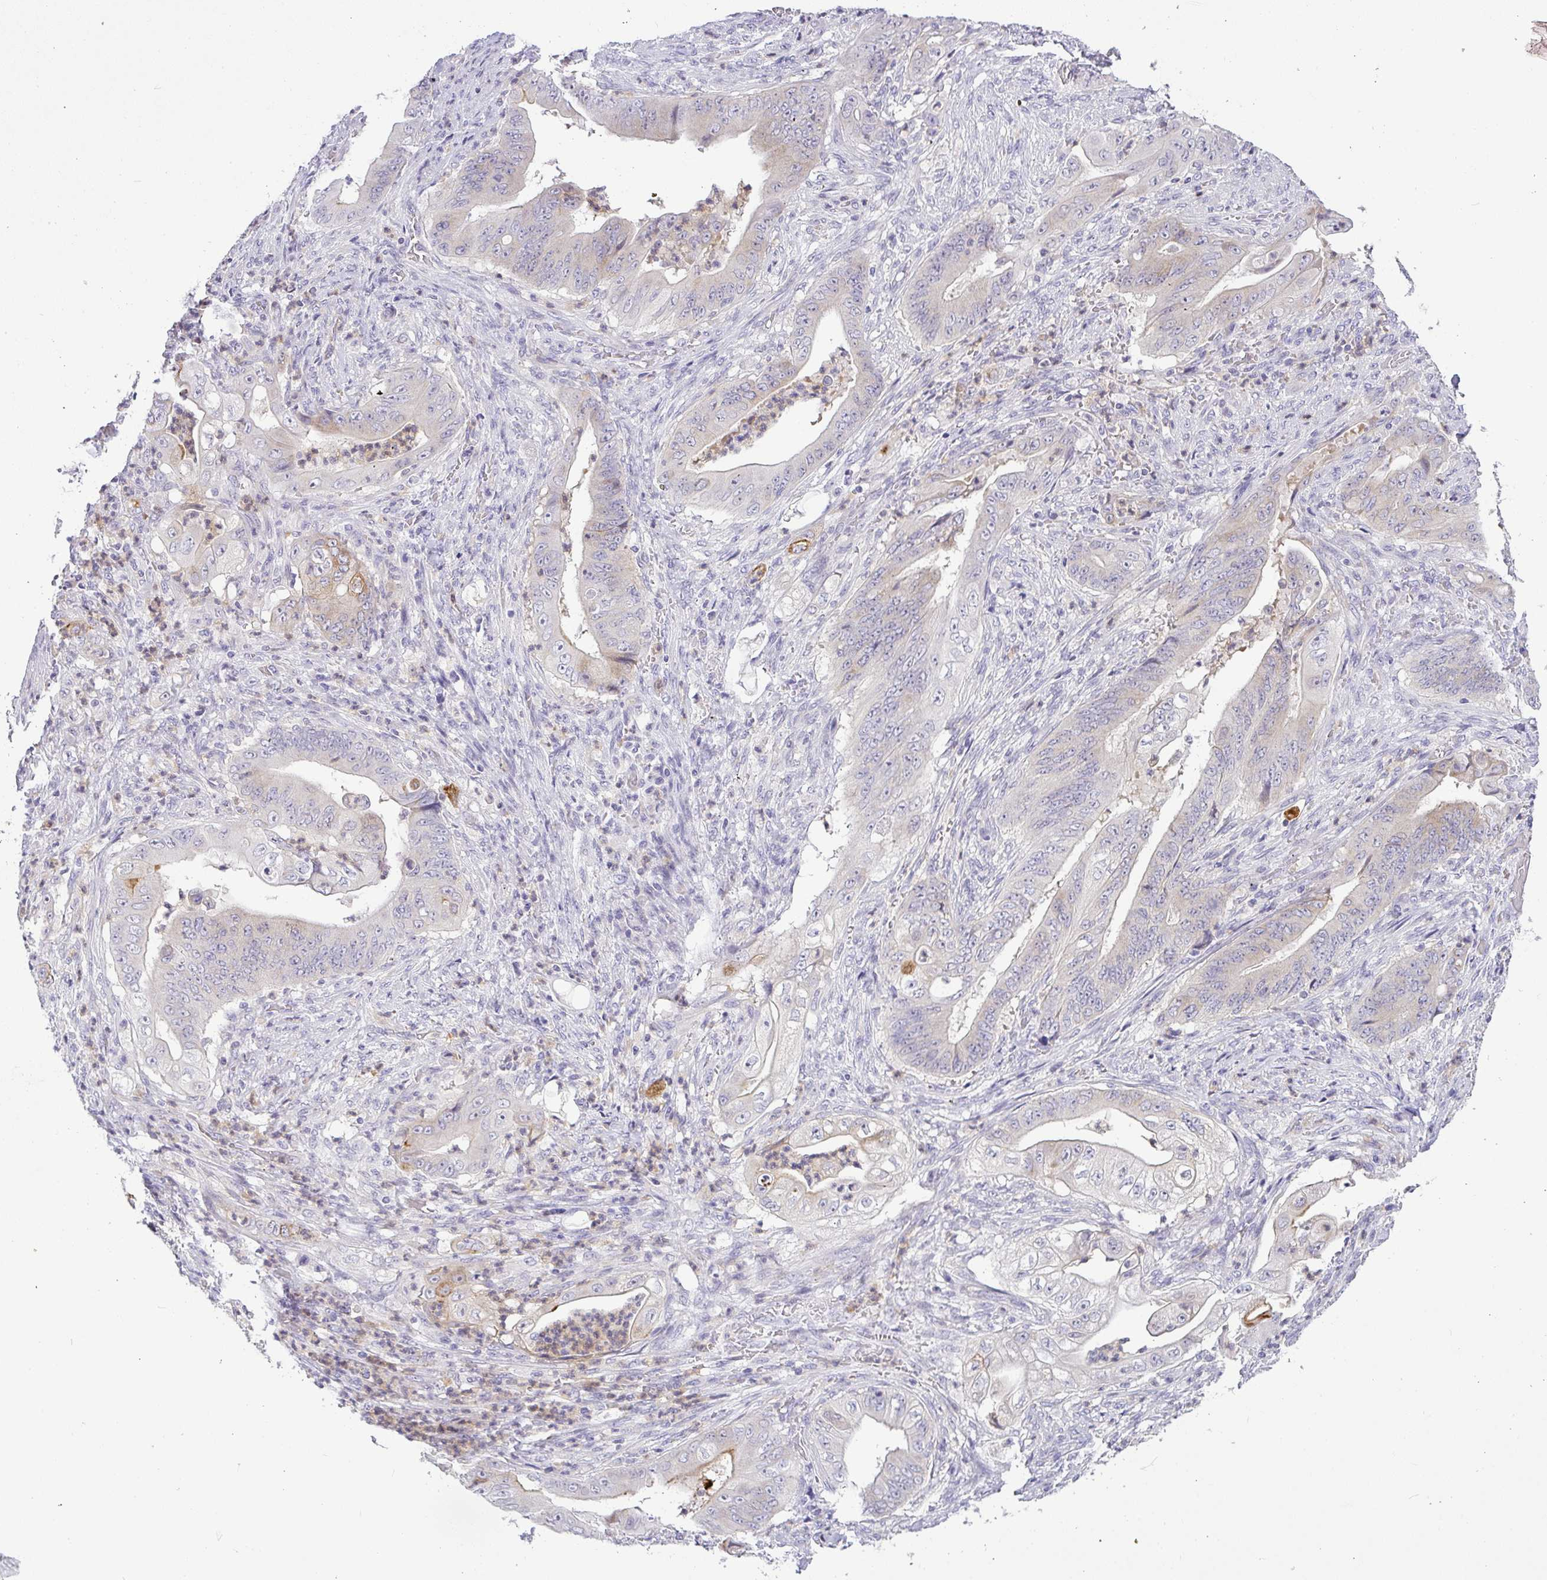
{"staining": {"intensity": "weak", "quantity": "<25%", "location": "cytoplasmic/membranous"}, "tissue": "stomach cancer", "cell_type": "Tumor cells", "image_type": "cancer", "snomed": [{"axis": "morphology", "description": "Adenocarcinoma, NOS"}, {"axis": "topography", "description": "Stomach"}], "caption": "Tumor cells are negative for protein expression in human adenocarcinoma (stomach).", "gene": "LIPE", "patient": {"sex": "female", "age": 73}}